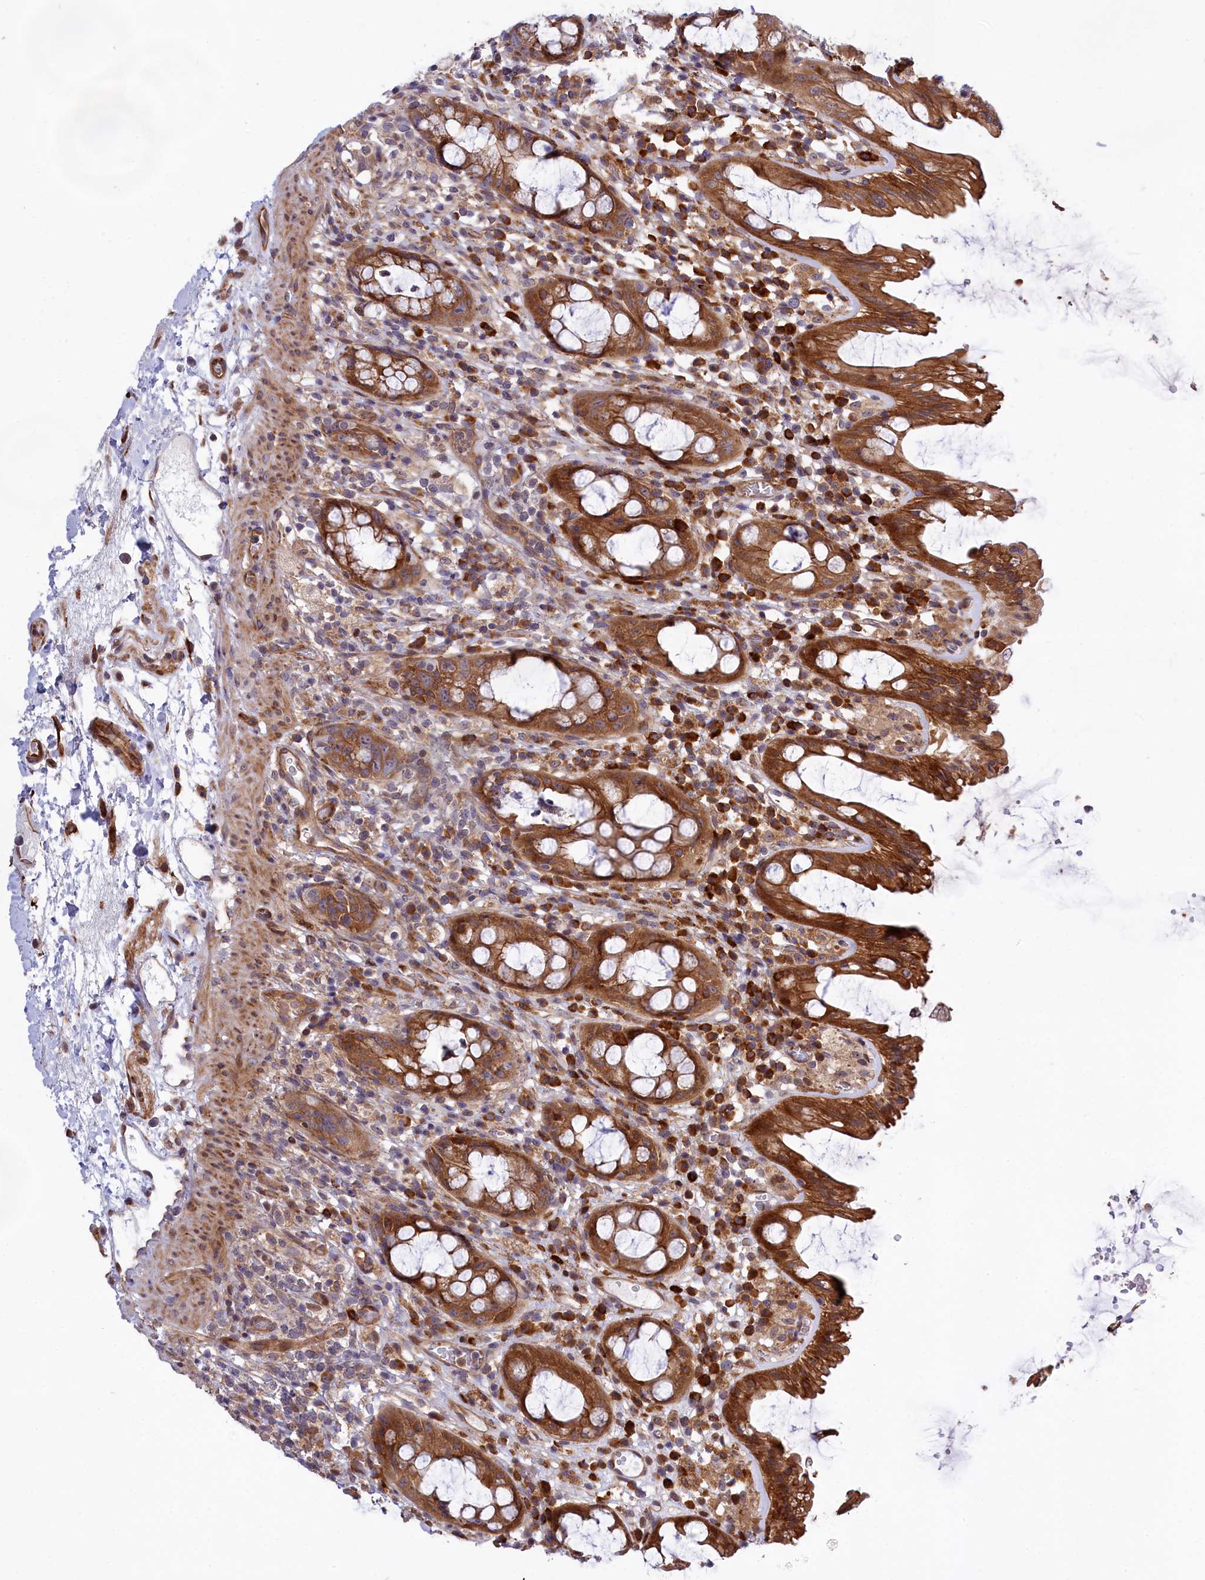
{"staining": {"intensity": "strong", "quantity": ">75%", "location": "cytoplasmic/membranous"}, "tissue": "rectum", "cell_type": "Glandular cells", "image_type": "normal", "snomed": [{"axis": "morphology", "description": "Normal tissue, NOS"}, {"axis": "topography", "description": "Rectum"}], "caption": "Protein staining demonstrates strong cytoplasmic/membranous positivity in about >75% of glandular cells in benign rectum.", "gene": "DDX60L", "patient": {"sex": "female", "age": 57}}